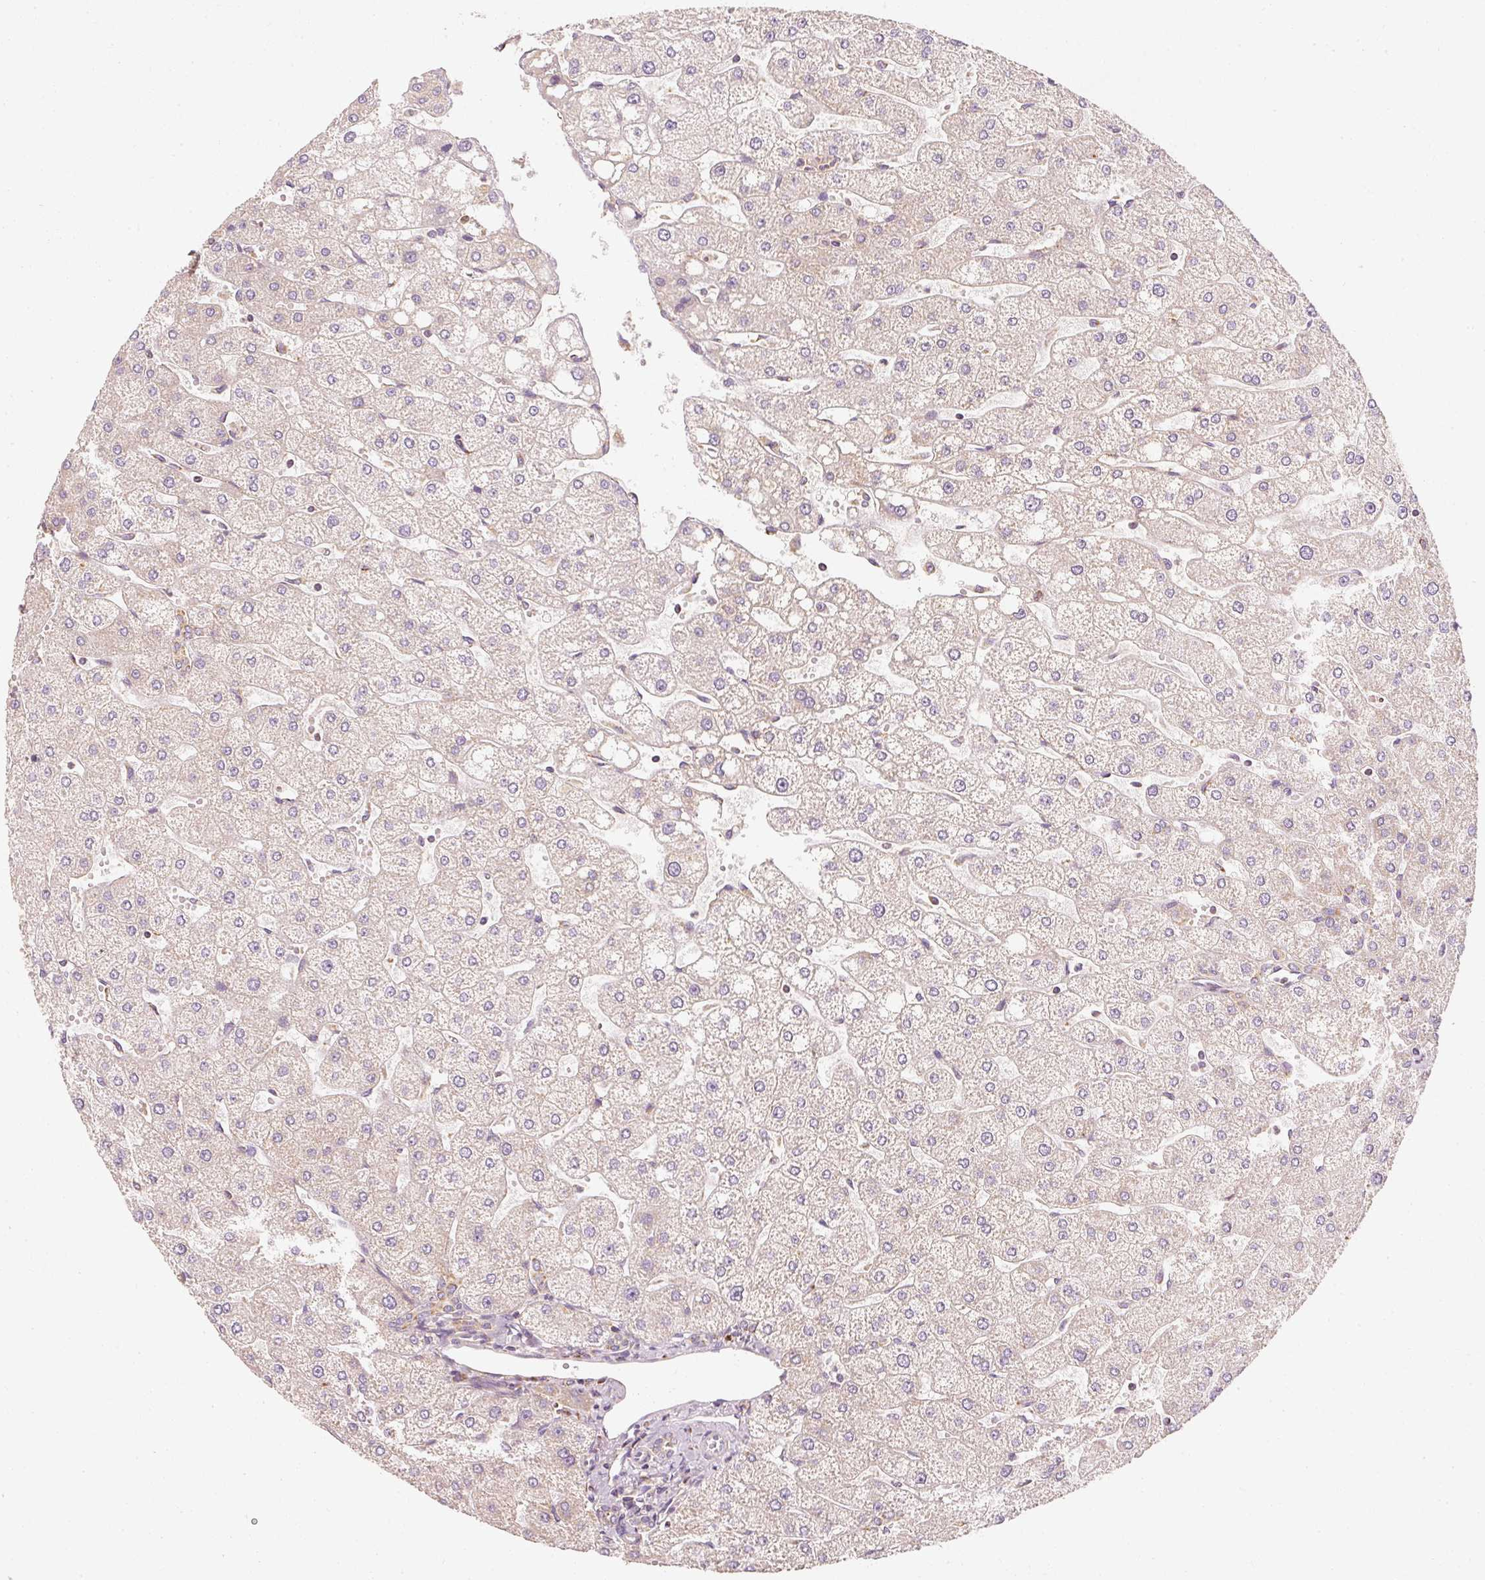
{"staining": {"intensity": "negative", "quantity": "none", "location": "none"}, "tissue": "liver", "cell_type": "Cholangiocytes", "image_type": "normal", "snomed": [{"axis": "morphology", "description": "Normal tissue, NOS"}, {"axis": "topography", "description": "Liver"}], "caption": "IHC of benign human liver demonstrates no expression in cholangiocytes.", "gene": "TOMM40", "patient": {"sex": "male", "age": 67}}